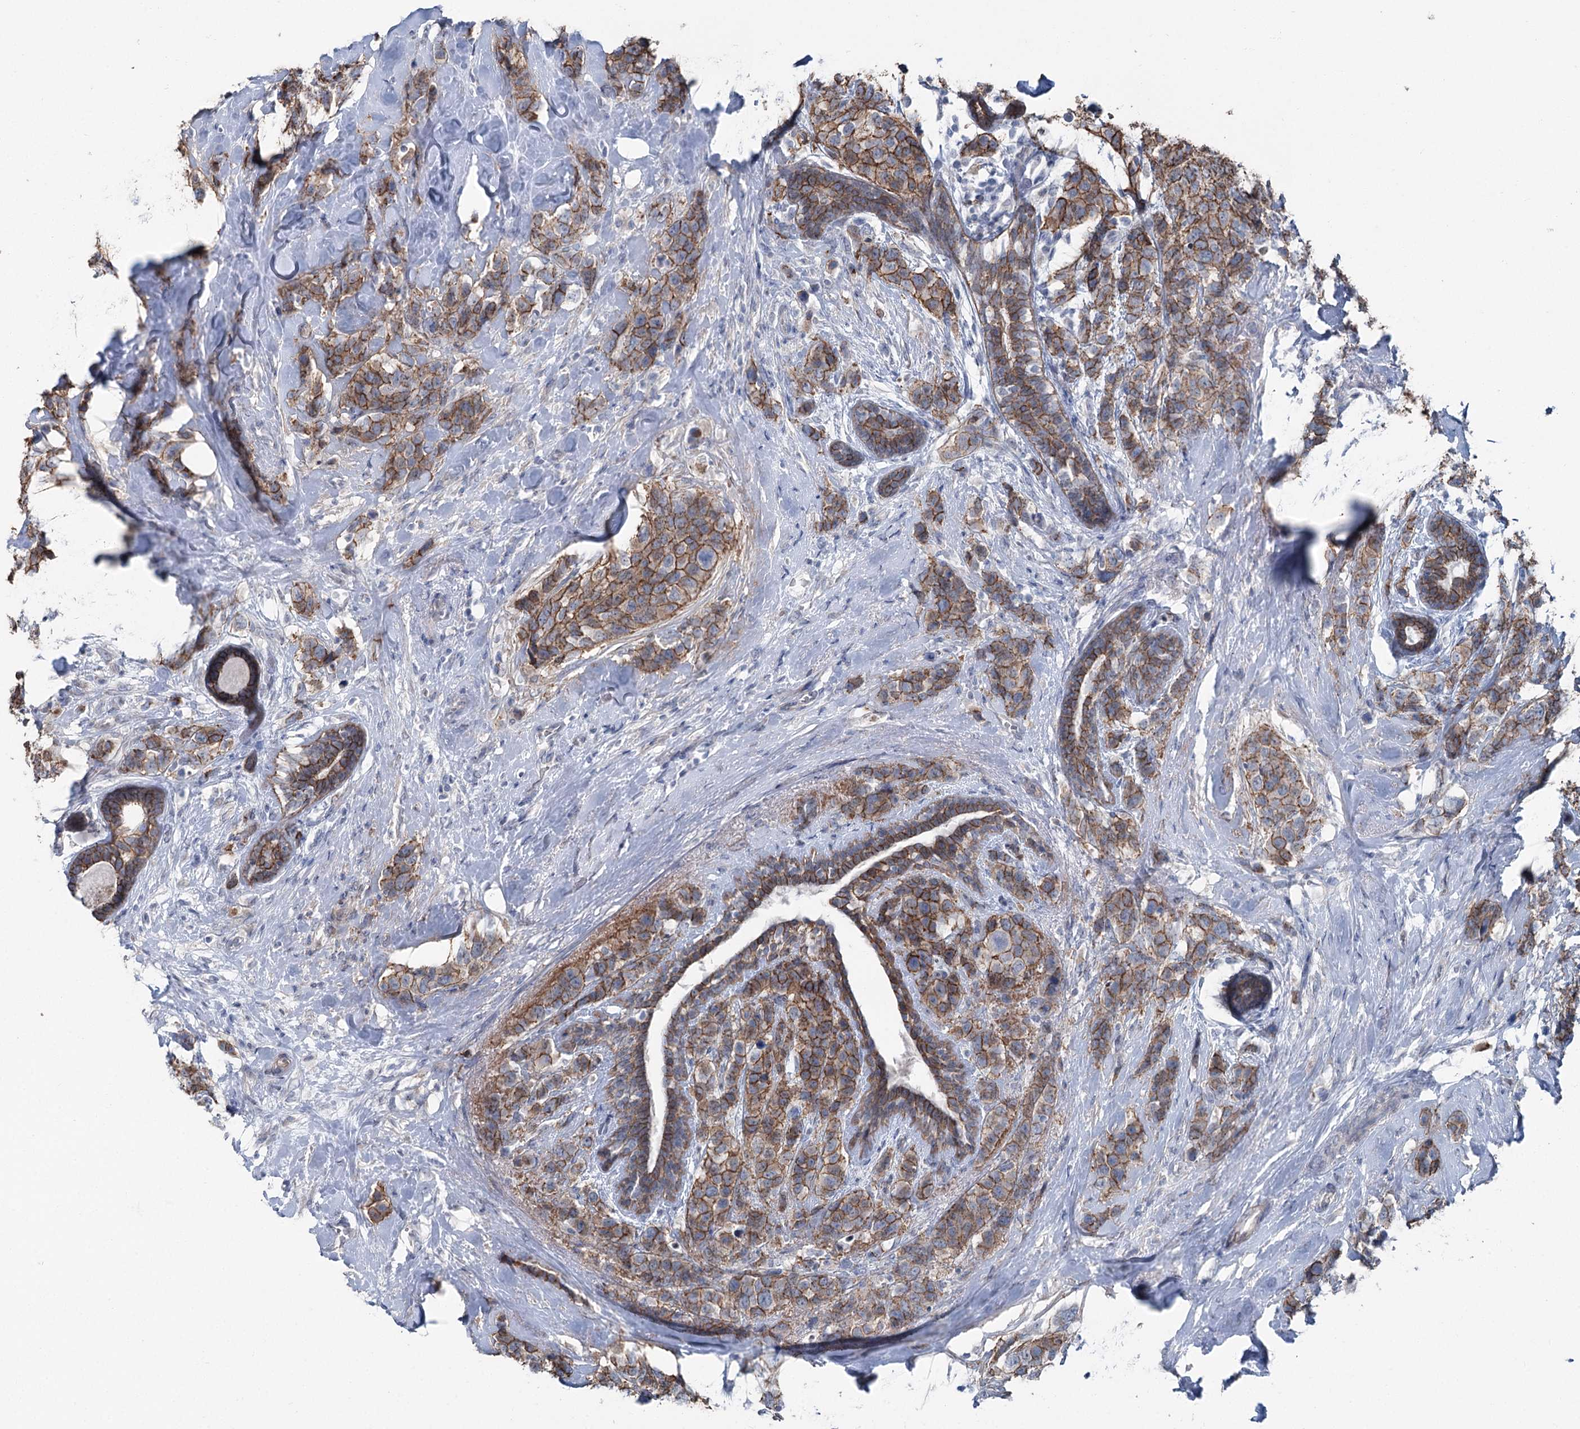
{"staining": {"intensity": "strong", "quantity": ">75%", "location": "cytoplasmic/membranous"}, "tissue": "breast cancer", "cell_type": "Tumor cells", "image_type": "cancer", "snomed": [{"axis": "morphology", "description": "Lobular carcinoma"}, {"axis": "topography", "description": "Breast"}], "caption": "Approximately >75% of tumor cells in human breast lobular carcinoma show strong cytoplasmic/membranous protein staining as visualized by brown immunohistochemical staining.", "gene": "FAM120B", "patient": {"sex": "female", "age": 59}}